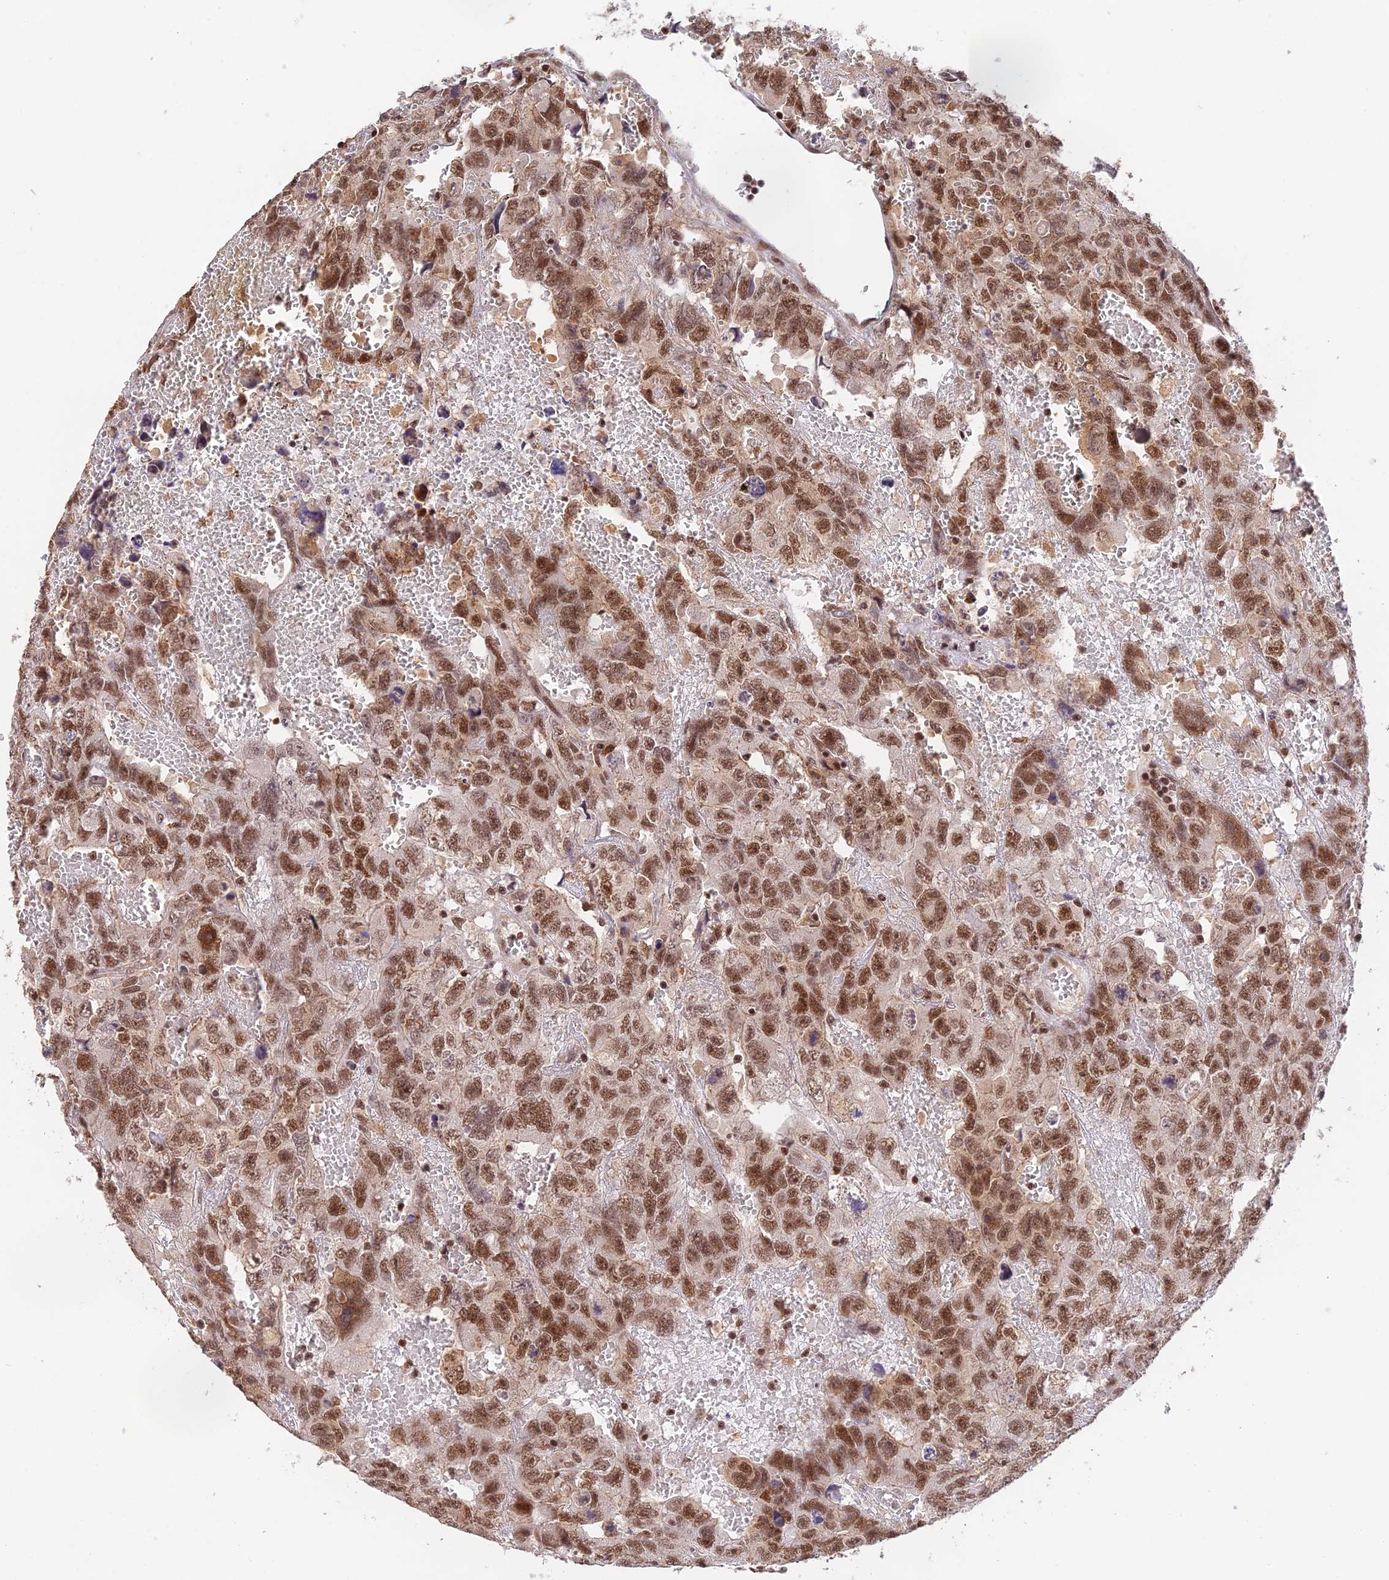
{"staining": {"intensity": "moderate", "quantity": ">75%", "location": "nuclear"}, "tissue": "testis cancer", "cell_type": "Tumor cells", "image_type": "cancer", "snomed": [{"axis": "morphology", "description": "Carcinoma, Embryonal, NOS"}, {"axis": "topography", "description": "Testis"}], "caption": "Moderate nuclear staining for a protein is identified in approximately >75% of tumor cells of testis embryonal carcinoma using immunohistochemistry.", "gene": "THAP11", "patient": {"sex": "male", "age": 45}}